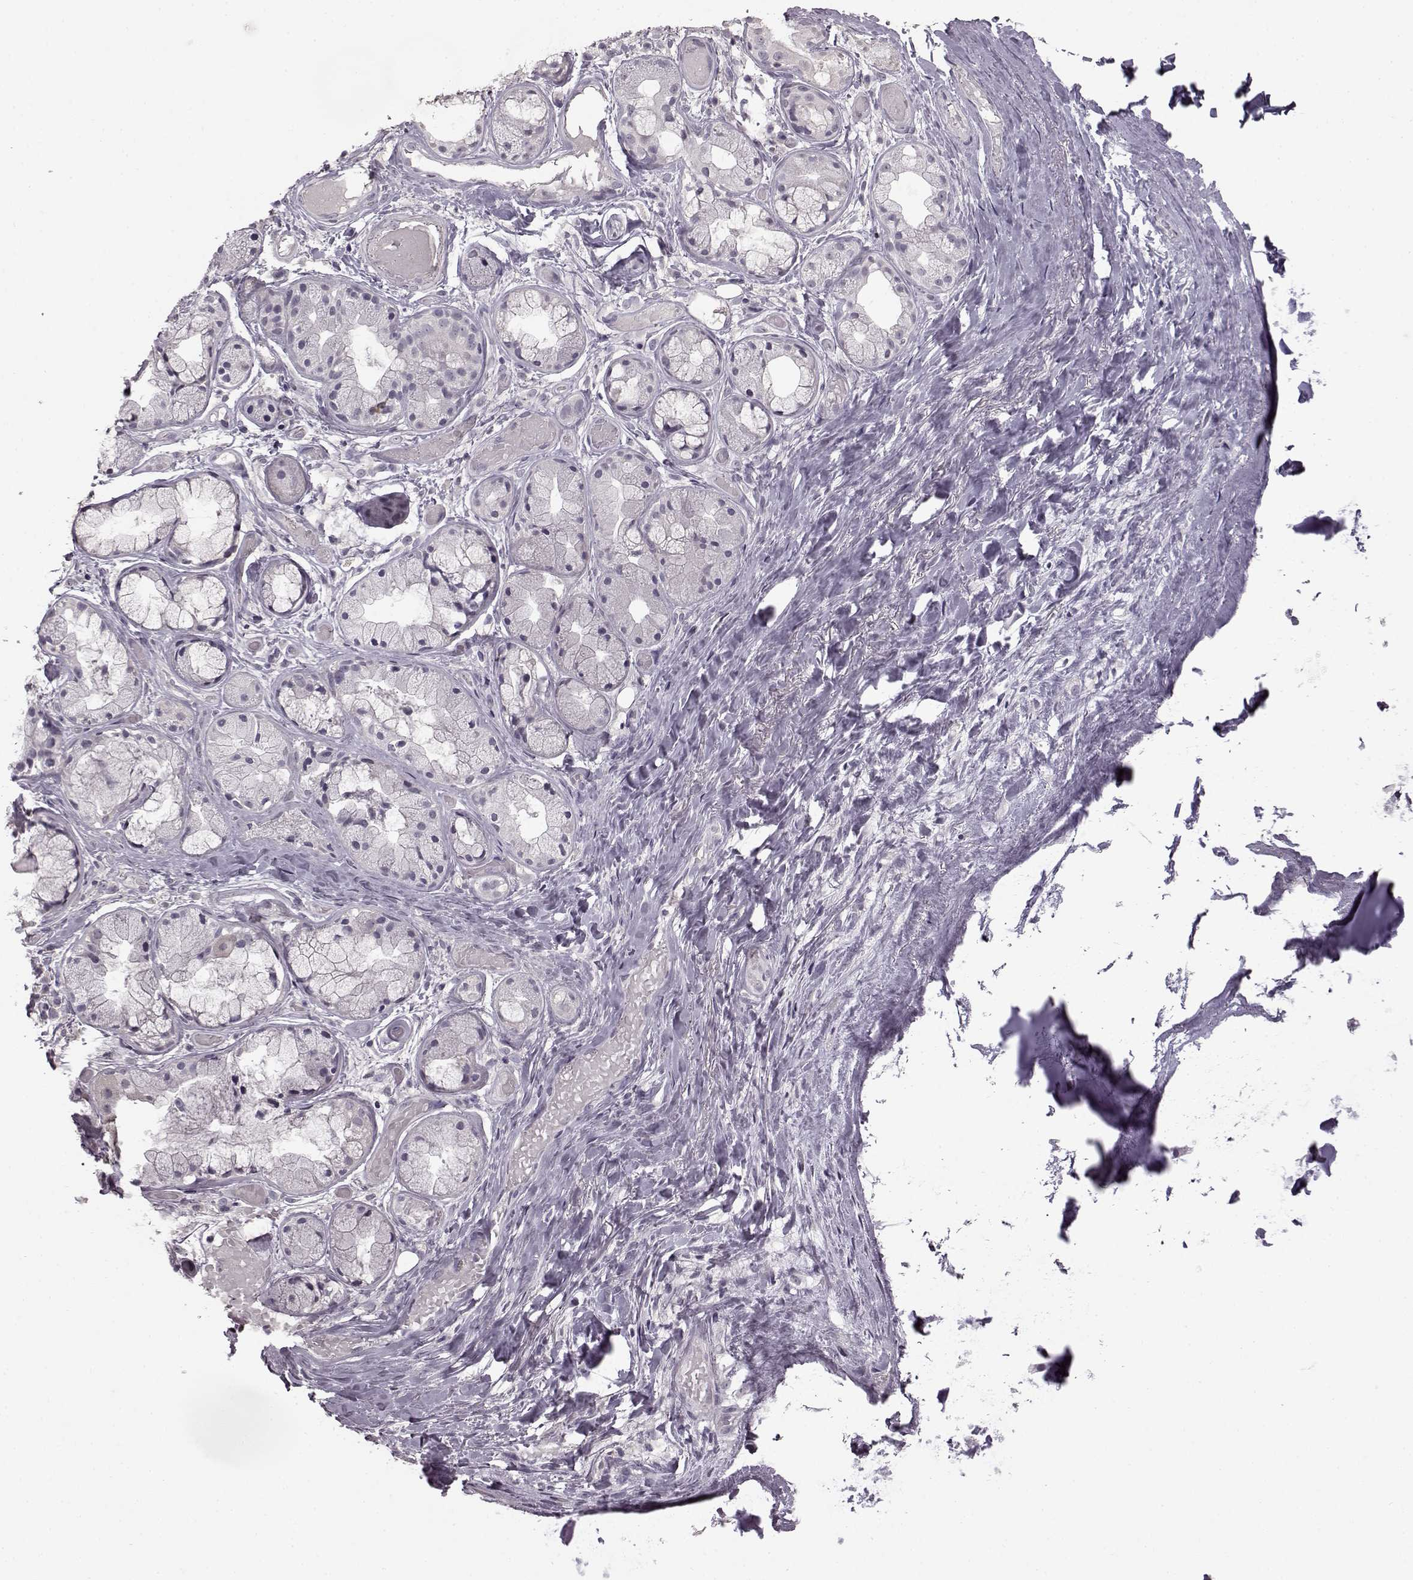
{"staining": {"intensity": "negative", "quantity": "none", "location": "none"}, "tissue": "soft tissue", "cell_type": "Fibroblasts", "image_type": "normal", "snomed": [{"axis": "morphology", "description": "Normal tissue, NOS"}, {"axis": "topography", "description": "Cartilage tissue"}], "caption": "The micrograph reveals no significant positivity in fibroblasts of soft tissue.", "gene": "LHB", "patient": {"sex": "male", "age": 62}}